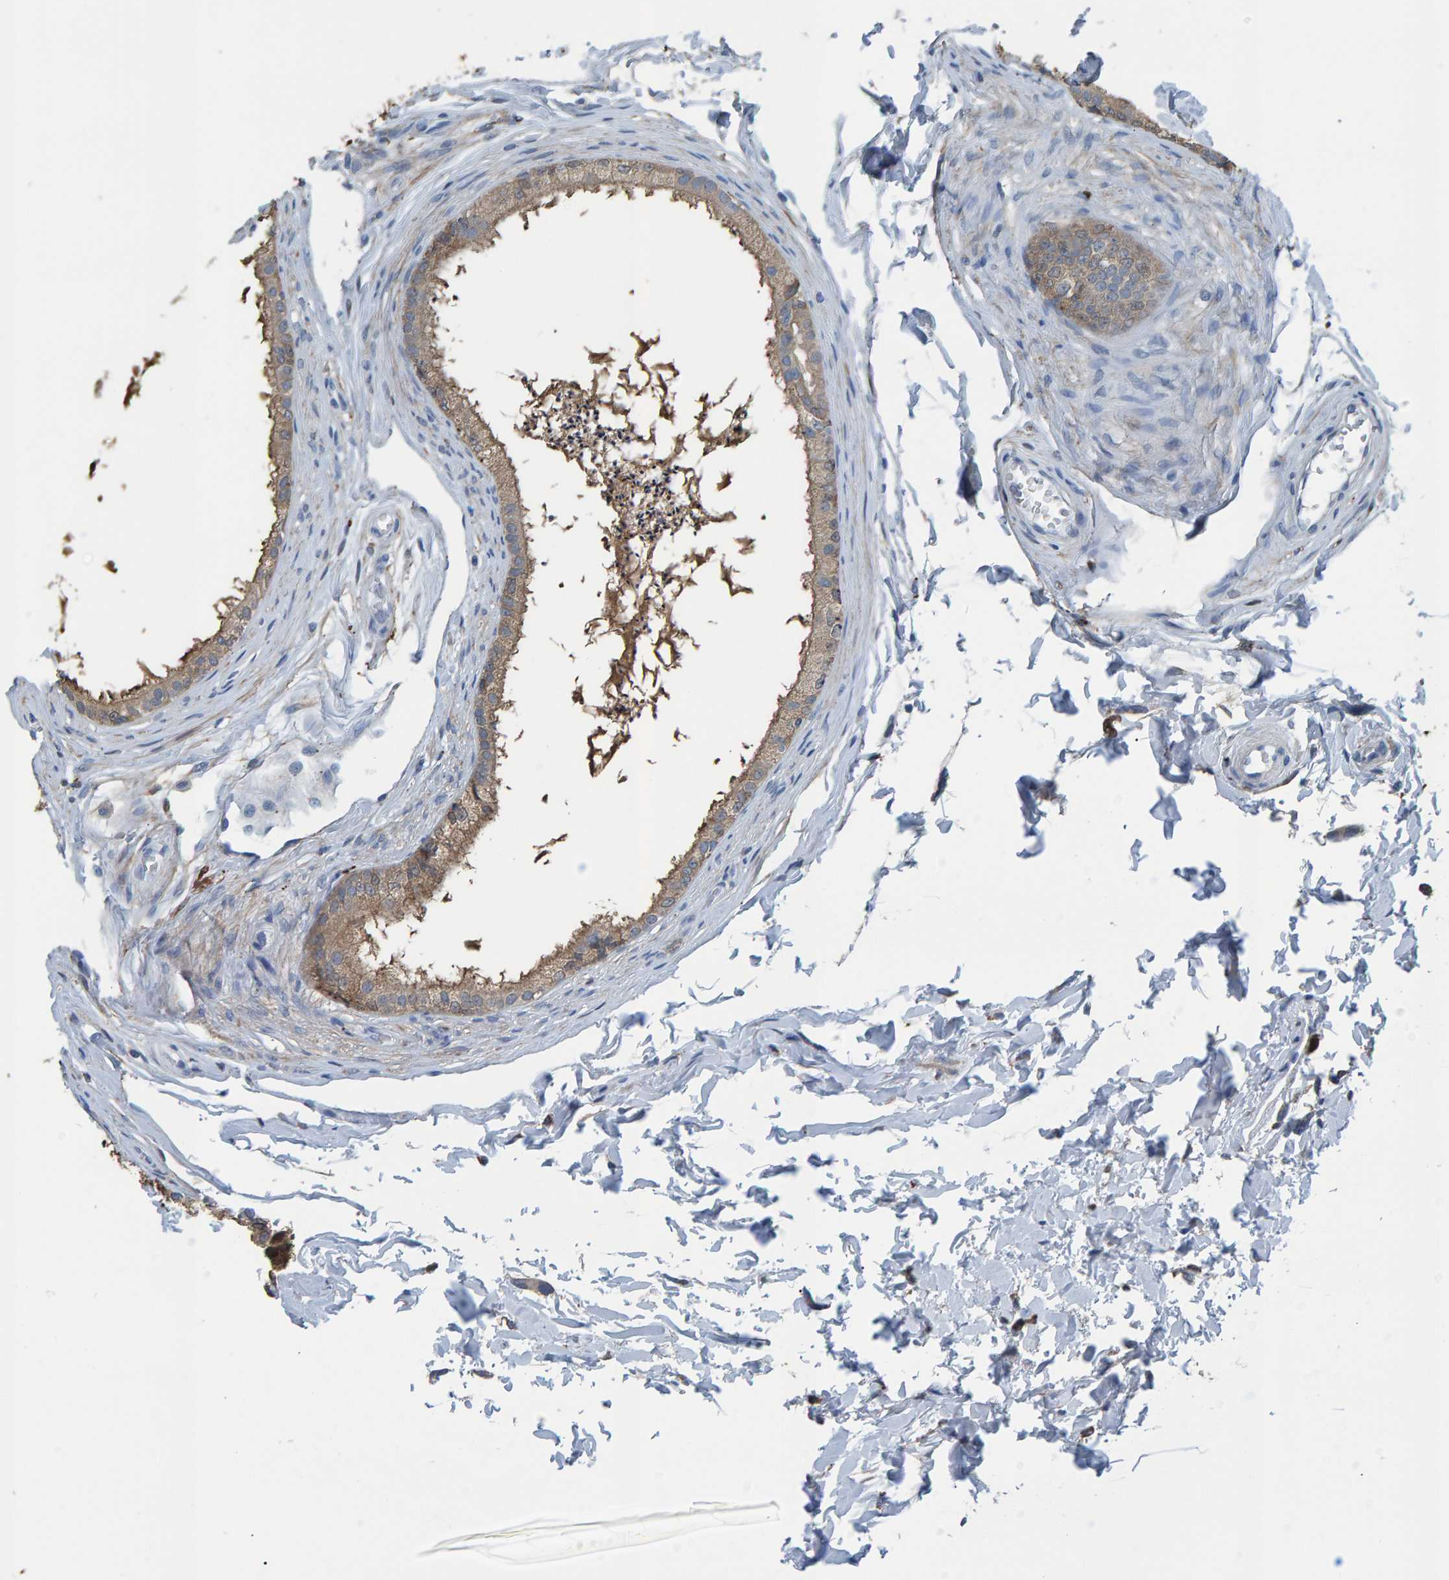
{"staining": {"intensity": "weak", "quantity": ">75%", "location": "cytoplasmic/membranous"}, "tissue": "epididymis", "cell_type": "Glandular cells", "image_type": "normal", "snomed": [{"axis": "morphology", "description": "Normal tissue, NOS"}, {"axis": "topography", "description": "Epididymis"}], "caption": "IHC of normal human epididymis exhibits low levels of weak cytoplasmic/membranous staining in about >75% of glandular cells.", "gene": "IDO1", "patient": {"sex": "male", "age": 56}}